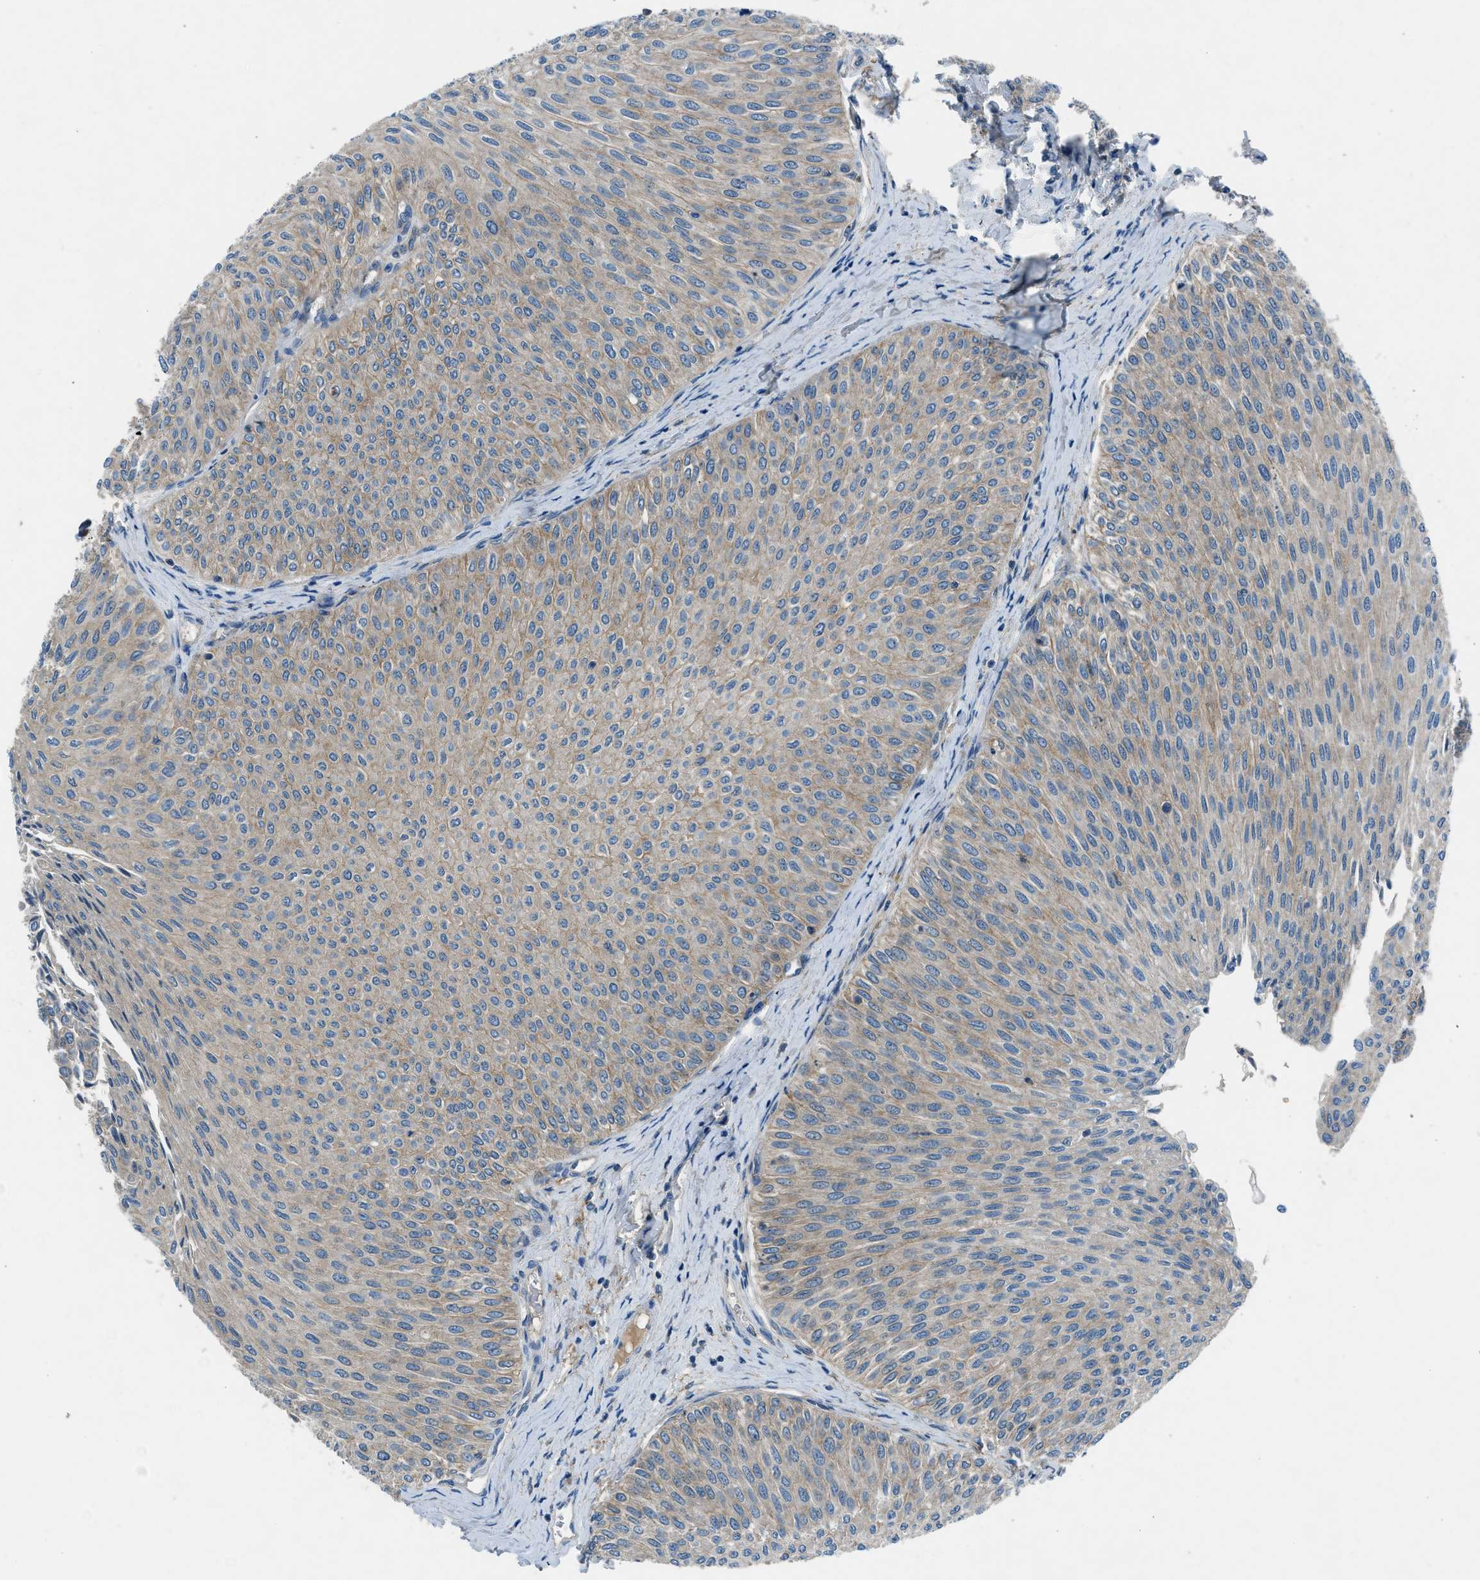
{"staining": {"intensity": "weak", "quantity": "25%-75%", "location": "cytoplasmic/membranous"}, "tissue": "urothelial cancer", "cell_type": "Tumor cells", "image_type": "cancer", "snomed": [{"axis": "morphology", "description": "Urothelial carcinoma, Low grade"}, {"axis": "topography", "description": "Urinary bladder"}], "caption": "The photomicrograph reveals a brown stain indicating the presence of a protein in the cytoplasmic/membranous of tumor cells in urothelial cancer.", "gene": "BMP1", "patient": {"sex": "male", "age": 78}}